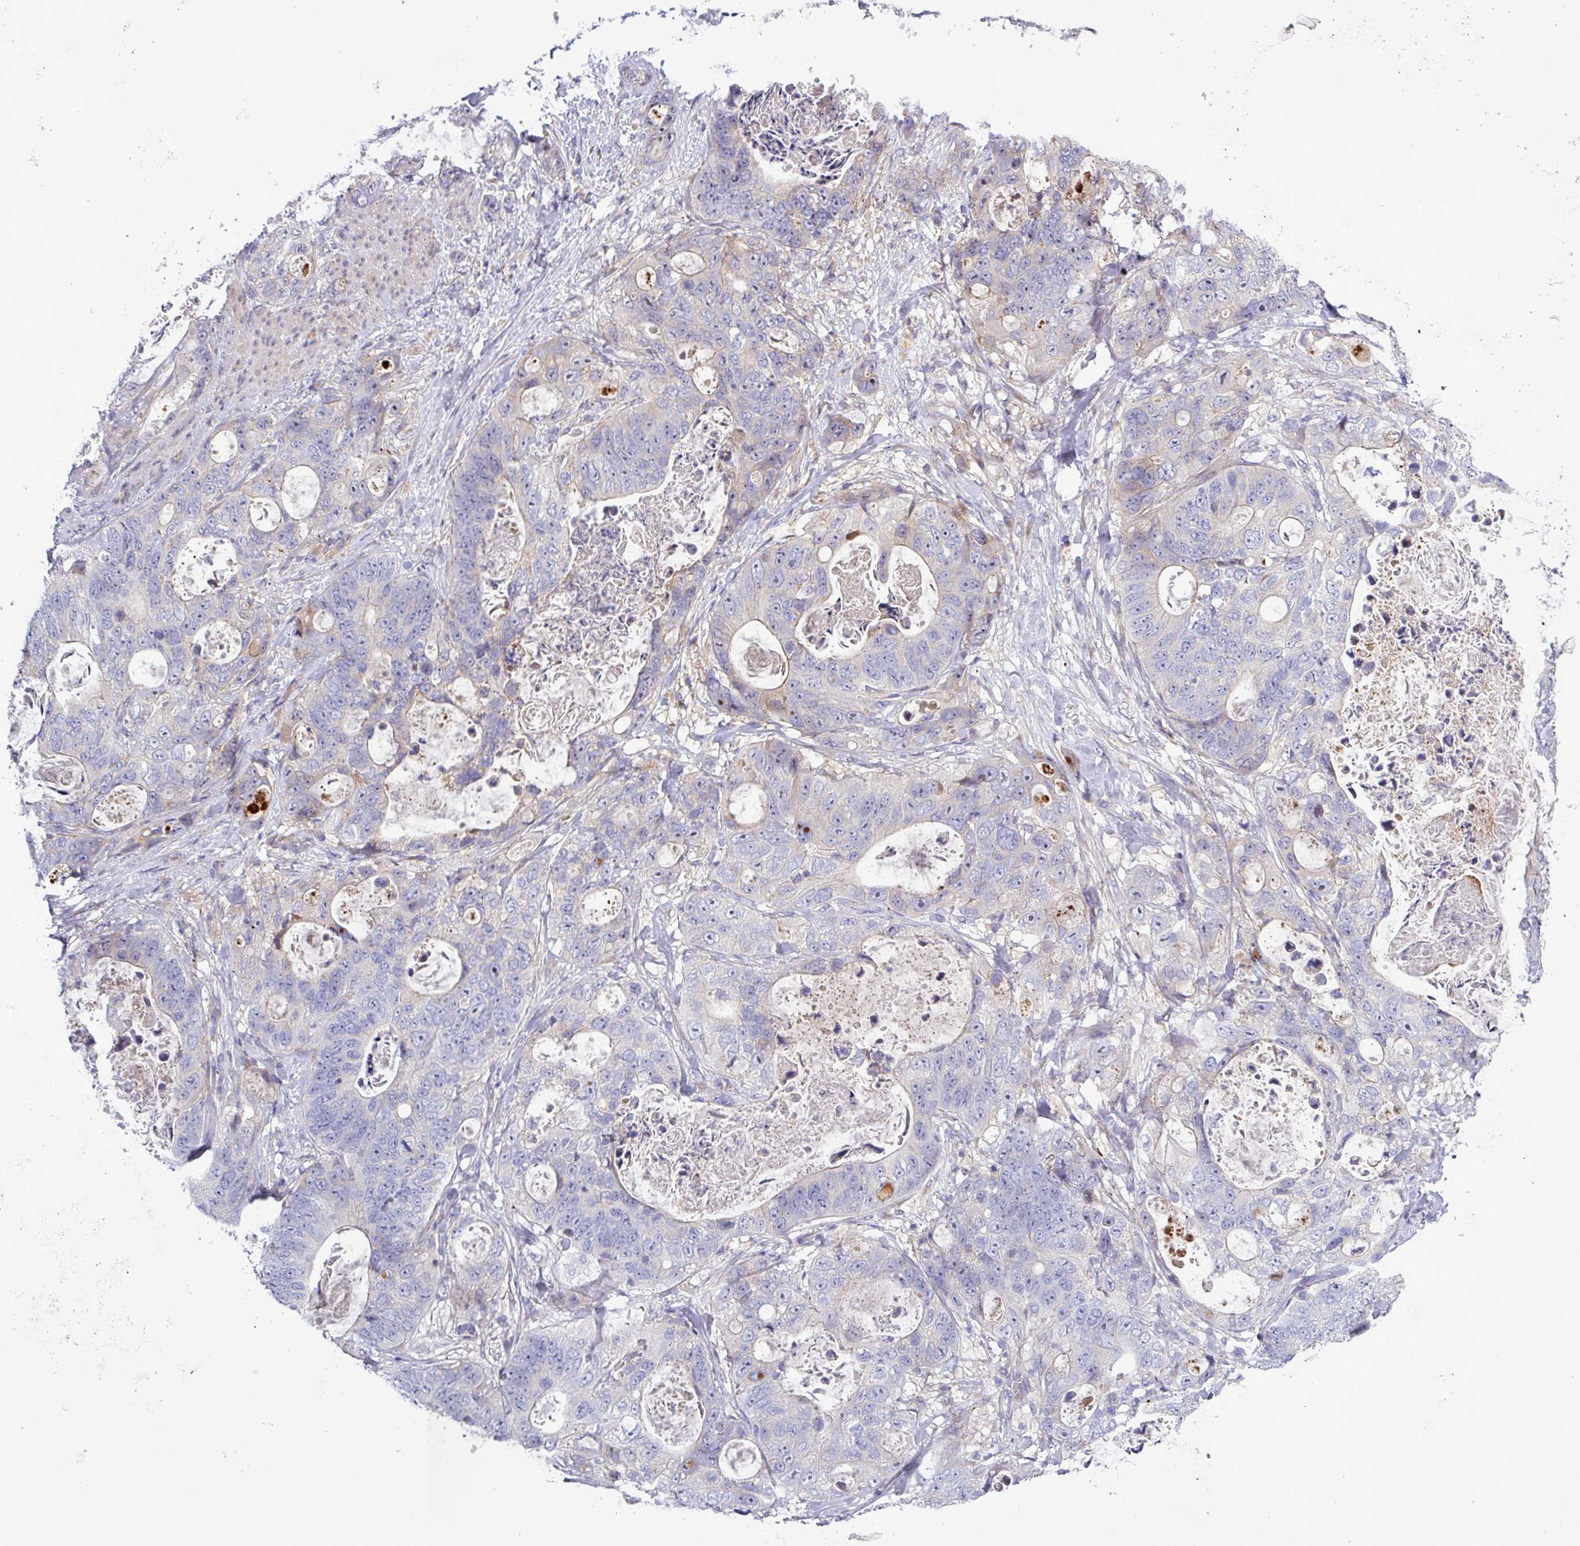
{"staining": {"intensity": "negative", "quantity": "none", "location": "none"}, "tissue": "stomach cancer", "cell_type": "Tumor cells", "image_type": "cancer", "snomed": [{"axis": "morphology", "description": "Normal tissue, NOS"}, {"axis": "morphology", "description": "Adenocarcinoma, NOS"}, {"axis": "topography", "description": "Stomach"}], "caption": "Stomach cancer was stained to show a protein in brown. There is no significant staining in tumor cells. Nuclei are stained in blue.", "gene": "TNFSF12", "patient": {"sex": "female", "age": 89}}